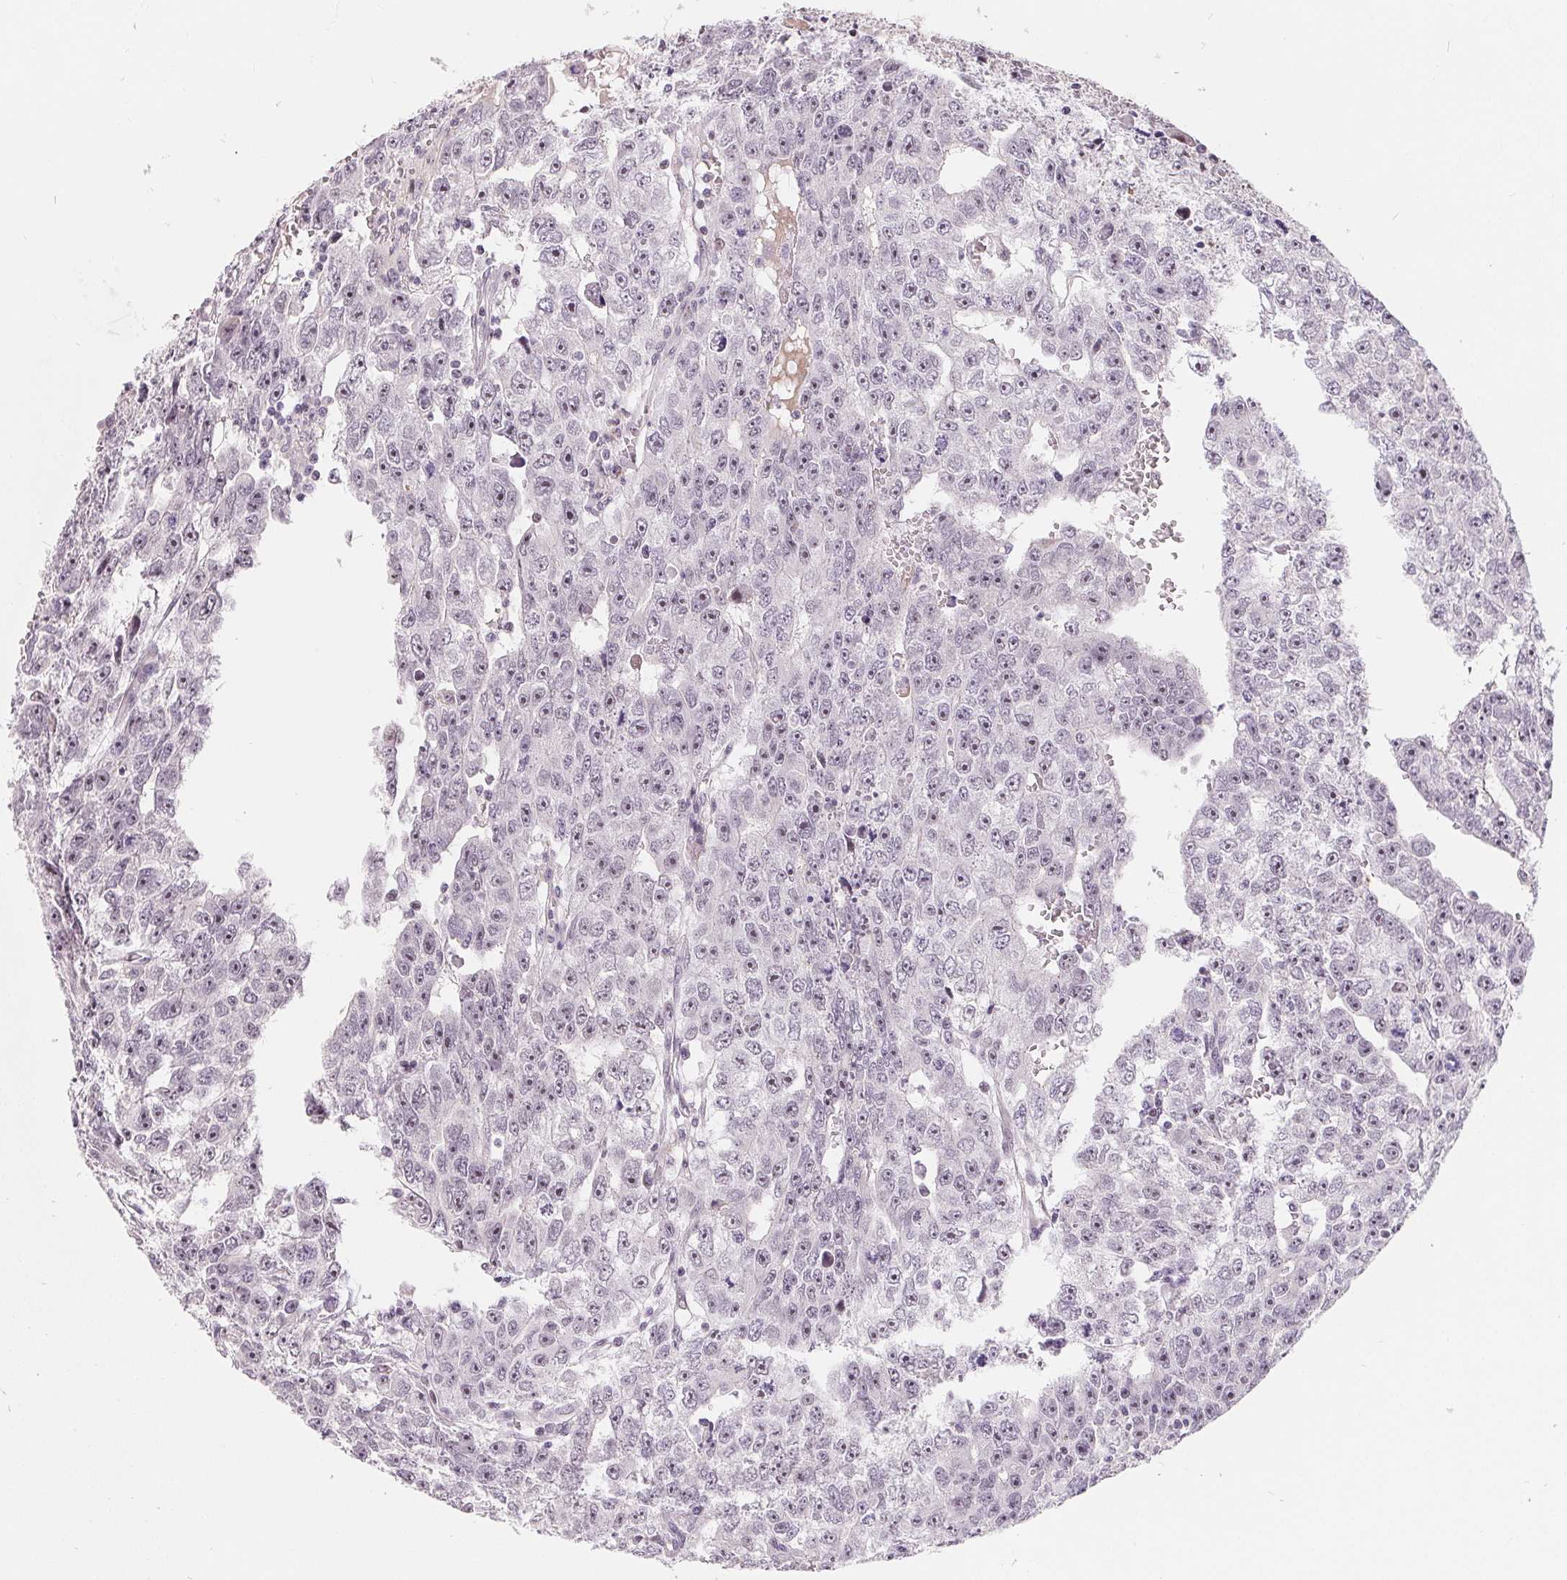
{"staining": {"intensity": "negative", "quantity": "none", "location": "none"}, "tissue": "testis cancer", "cell_type": "Tumor cells", "image_type": "cancer", "snomed": [{"axis": "morphology", "description": "Carcinoma, Embryonal, NOS"}, {"axis": "topography", "description": "Testis"}], "caption": "Immunohistochemical staining of testis cancer (embryonal carcinoma) demonstrates no significant expression in tumor cells. Nuclei are stained in blue.", "gene": "NRG2", "patient": {"sex": "male", "age": 20}}